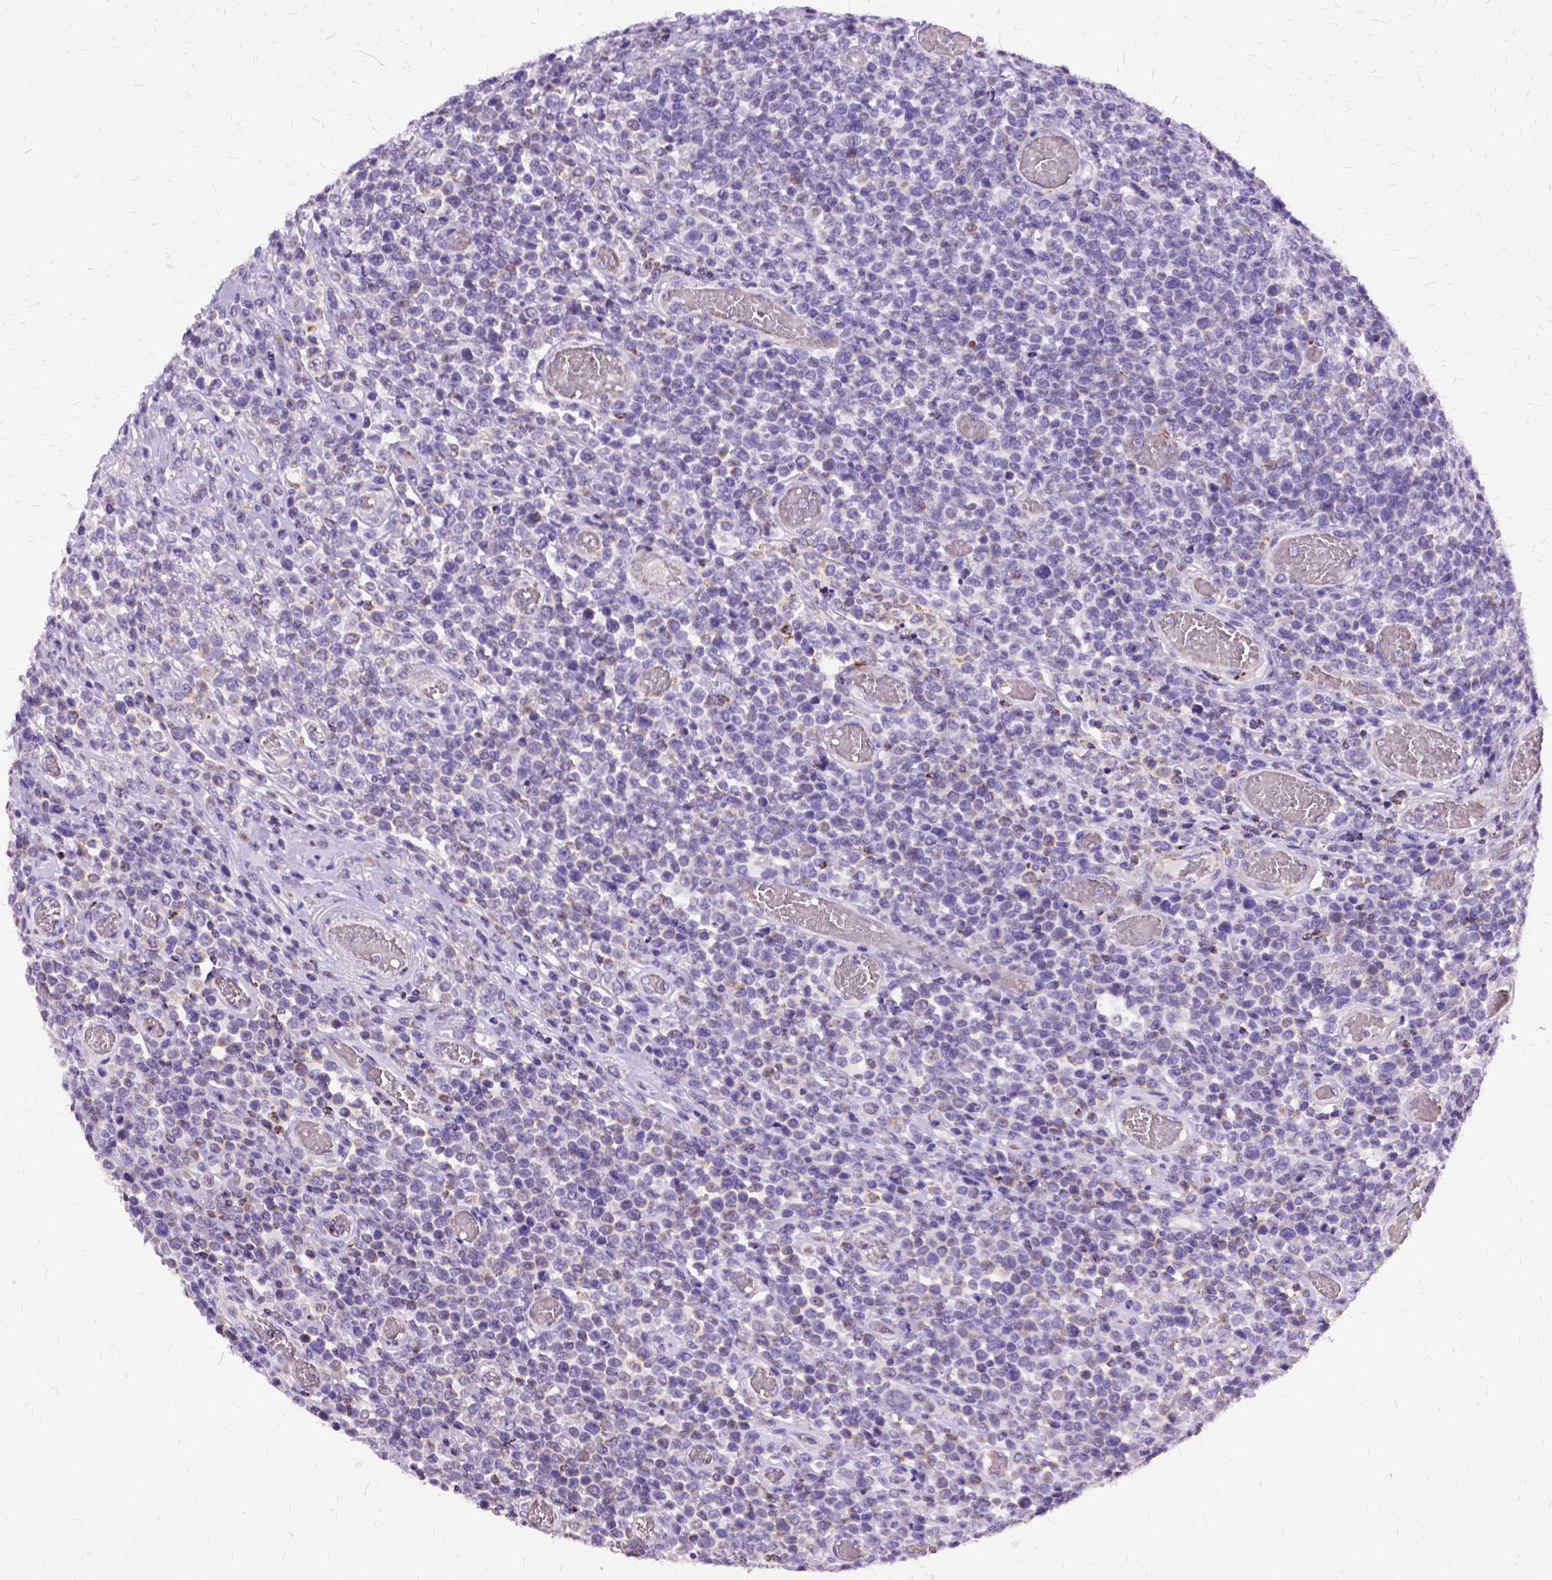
{"staining": {"intensity": "weak", "quantity": "<25%", "location": "cytoplasmic/membranous"}, "tissue": "lymphoma", "cell_type": "Tumor cells", "image_type": "cancer", "snomed": [{"axis": "morphology", "description": "Malignant lymphoma, non-Hodgkin's type, High grade"}, {"axis": "topography", "description": "Soft tissue"}], "caption": "This is an immunohistochemistry photomicrograph of human high-grade malignant lymphoma, non-Hodgkin's type. There is no staining in tumor cells.", "gene": "OXCT1", "patient": {"sex": "female", "age": 56}}